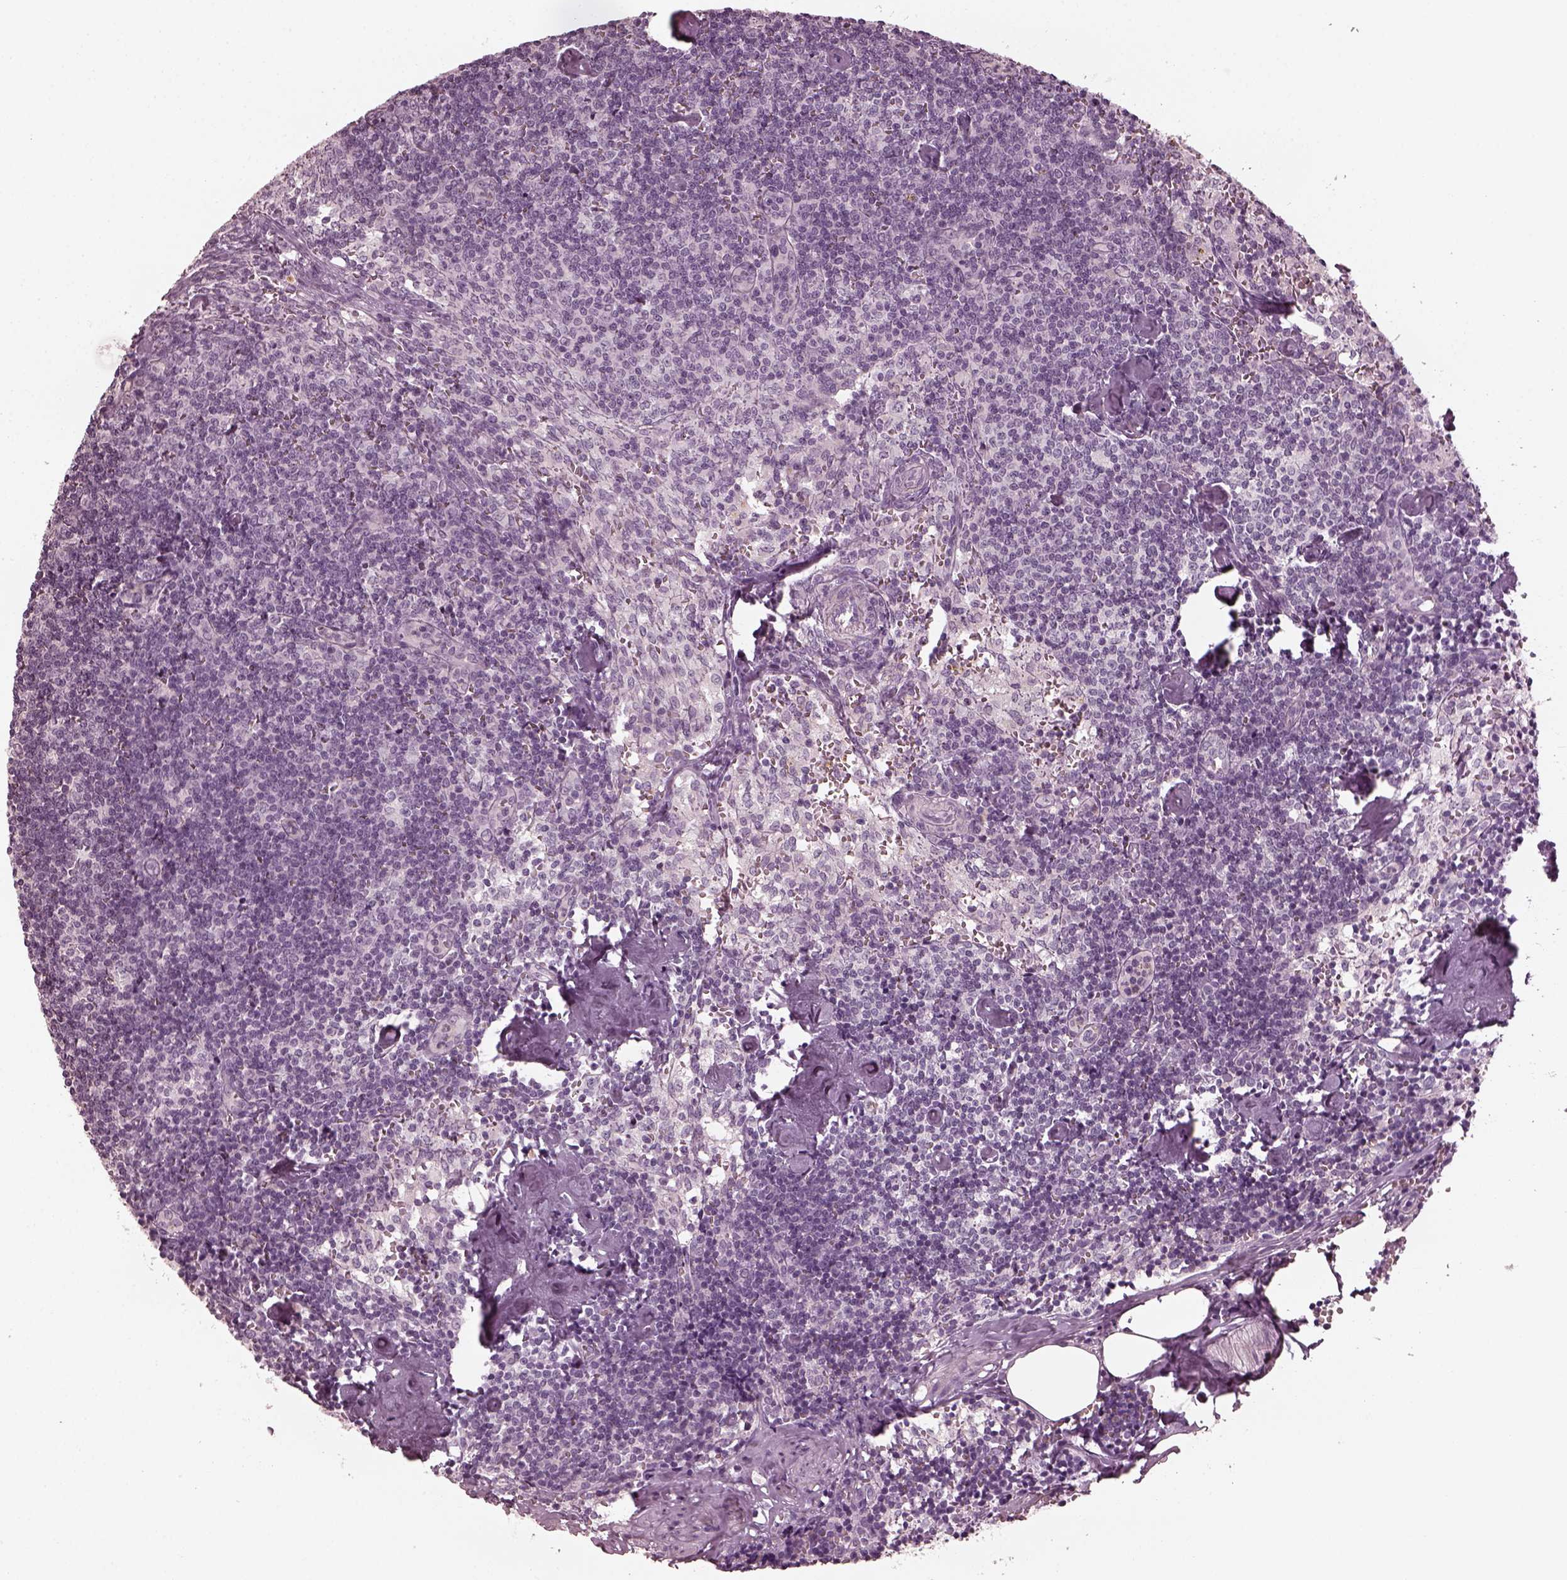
{"staining": {"intensity": "negative", "quantity": "none", "location": "none"}, "tissue": "lymph node", "cell_type": "Germinal center cells", "image_type": "normal", "snomed": [{"axis": "morphology", "description": "Normal tissue, NOS"}, {"axis": "topography", "description": "Lymph node"}], "caption": "An image of human lymph node is negative for staining in germinal center cells. Brightfield microscopy of immunohistochemistry stained with DAB (brown) and hematoxylin (blue), captured at high magnification.", "gene": "CCDC170", "patient": {"sex": "female", "age": 50}}